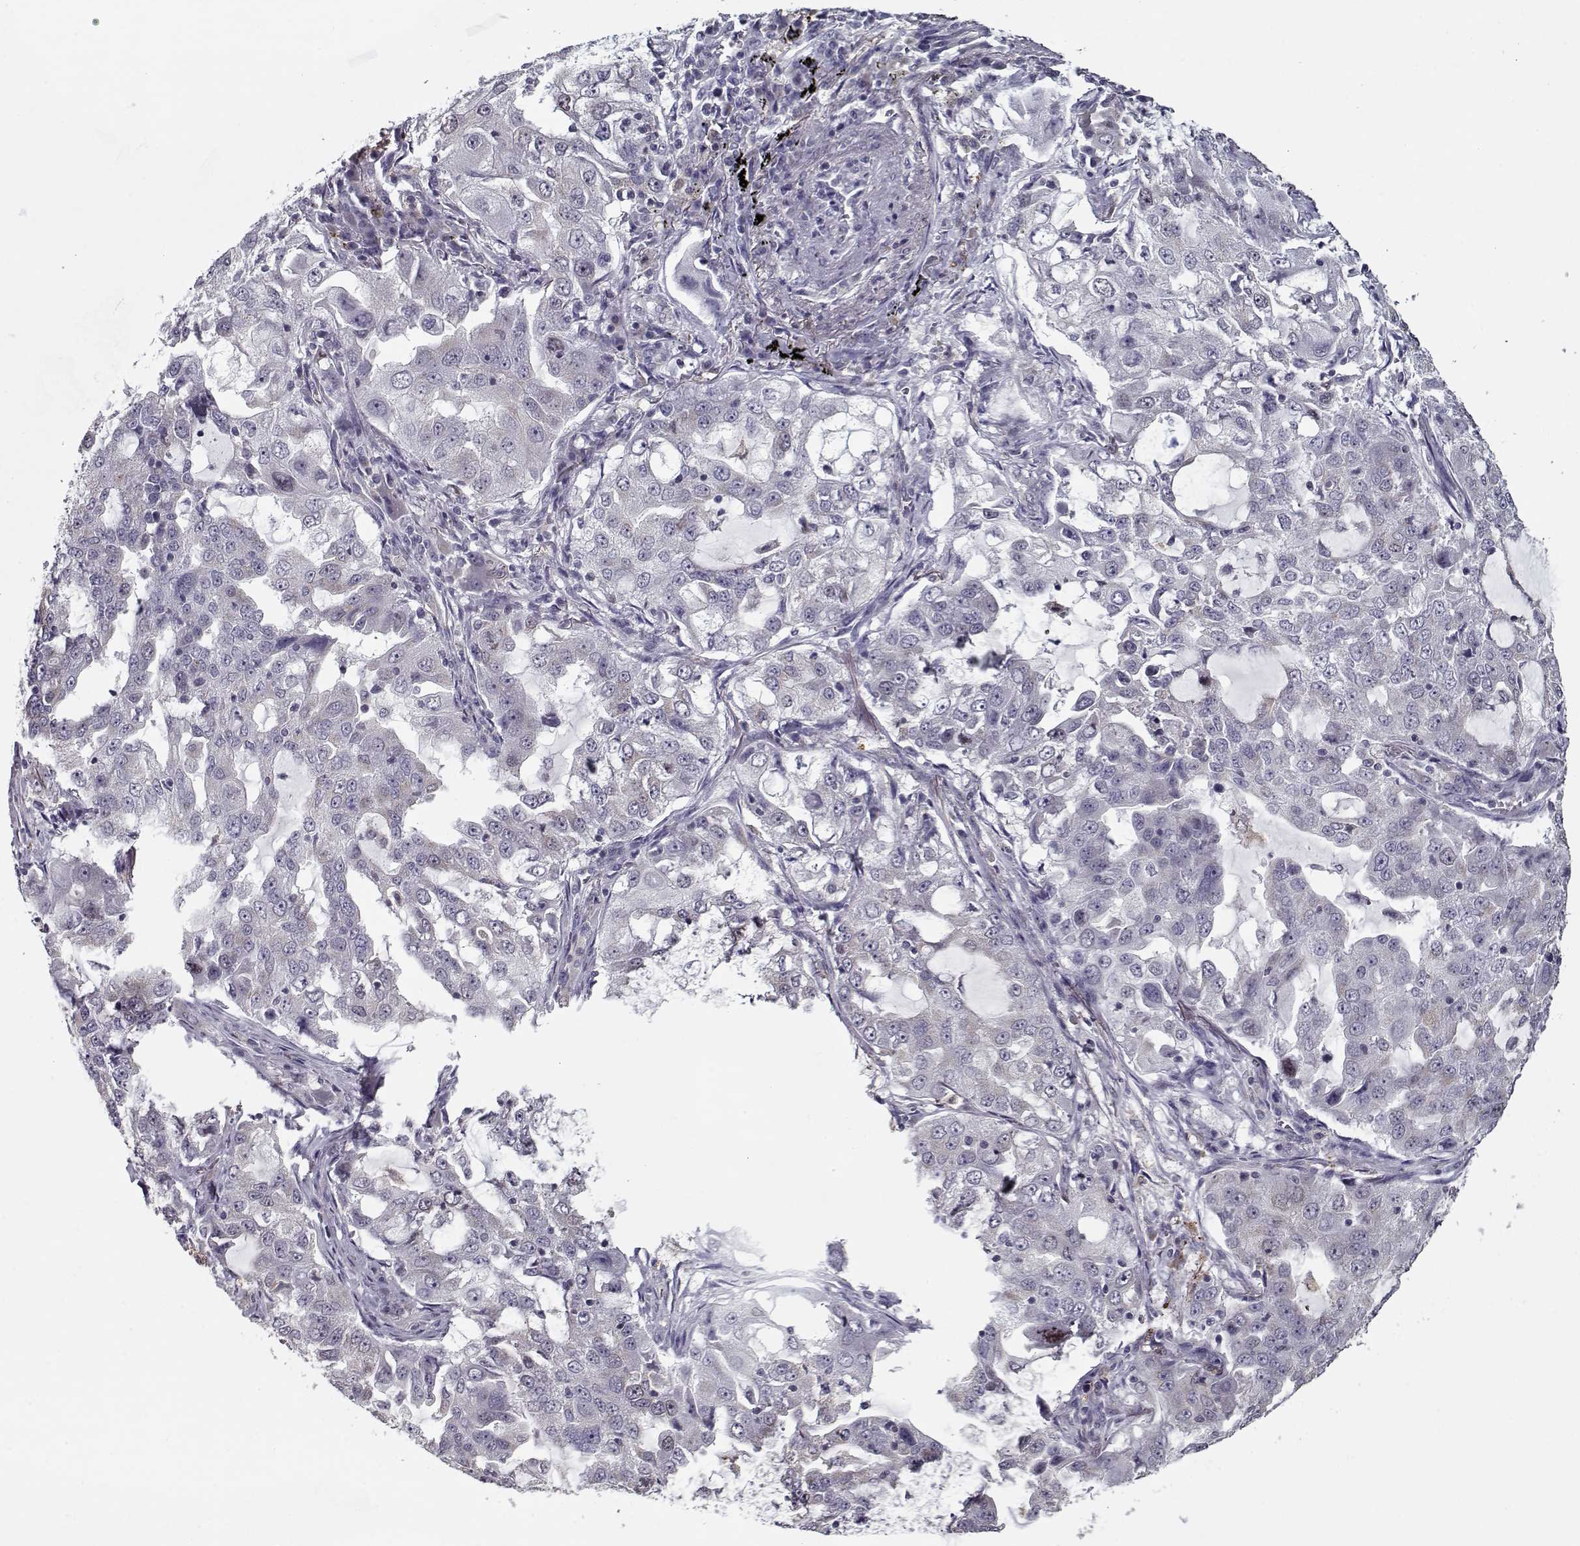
{"staining": {"intensity": "negative", "quantity": "none", "location": "none"}, "tissue": "lung cancer", "cell_type": "Tumor cells", "image_type": "cancer", "snomed": [{"axis": "morphology", "description": "Adenocarcinoma, NOS"}, {"axis": "topography", "description": "Lung"}], "caption": "Tumor cells are negative for protein expression in human adenocarcinoma (lung).", "gene": "SEC16B", "patient": {"sex": "female", "age": 61}}